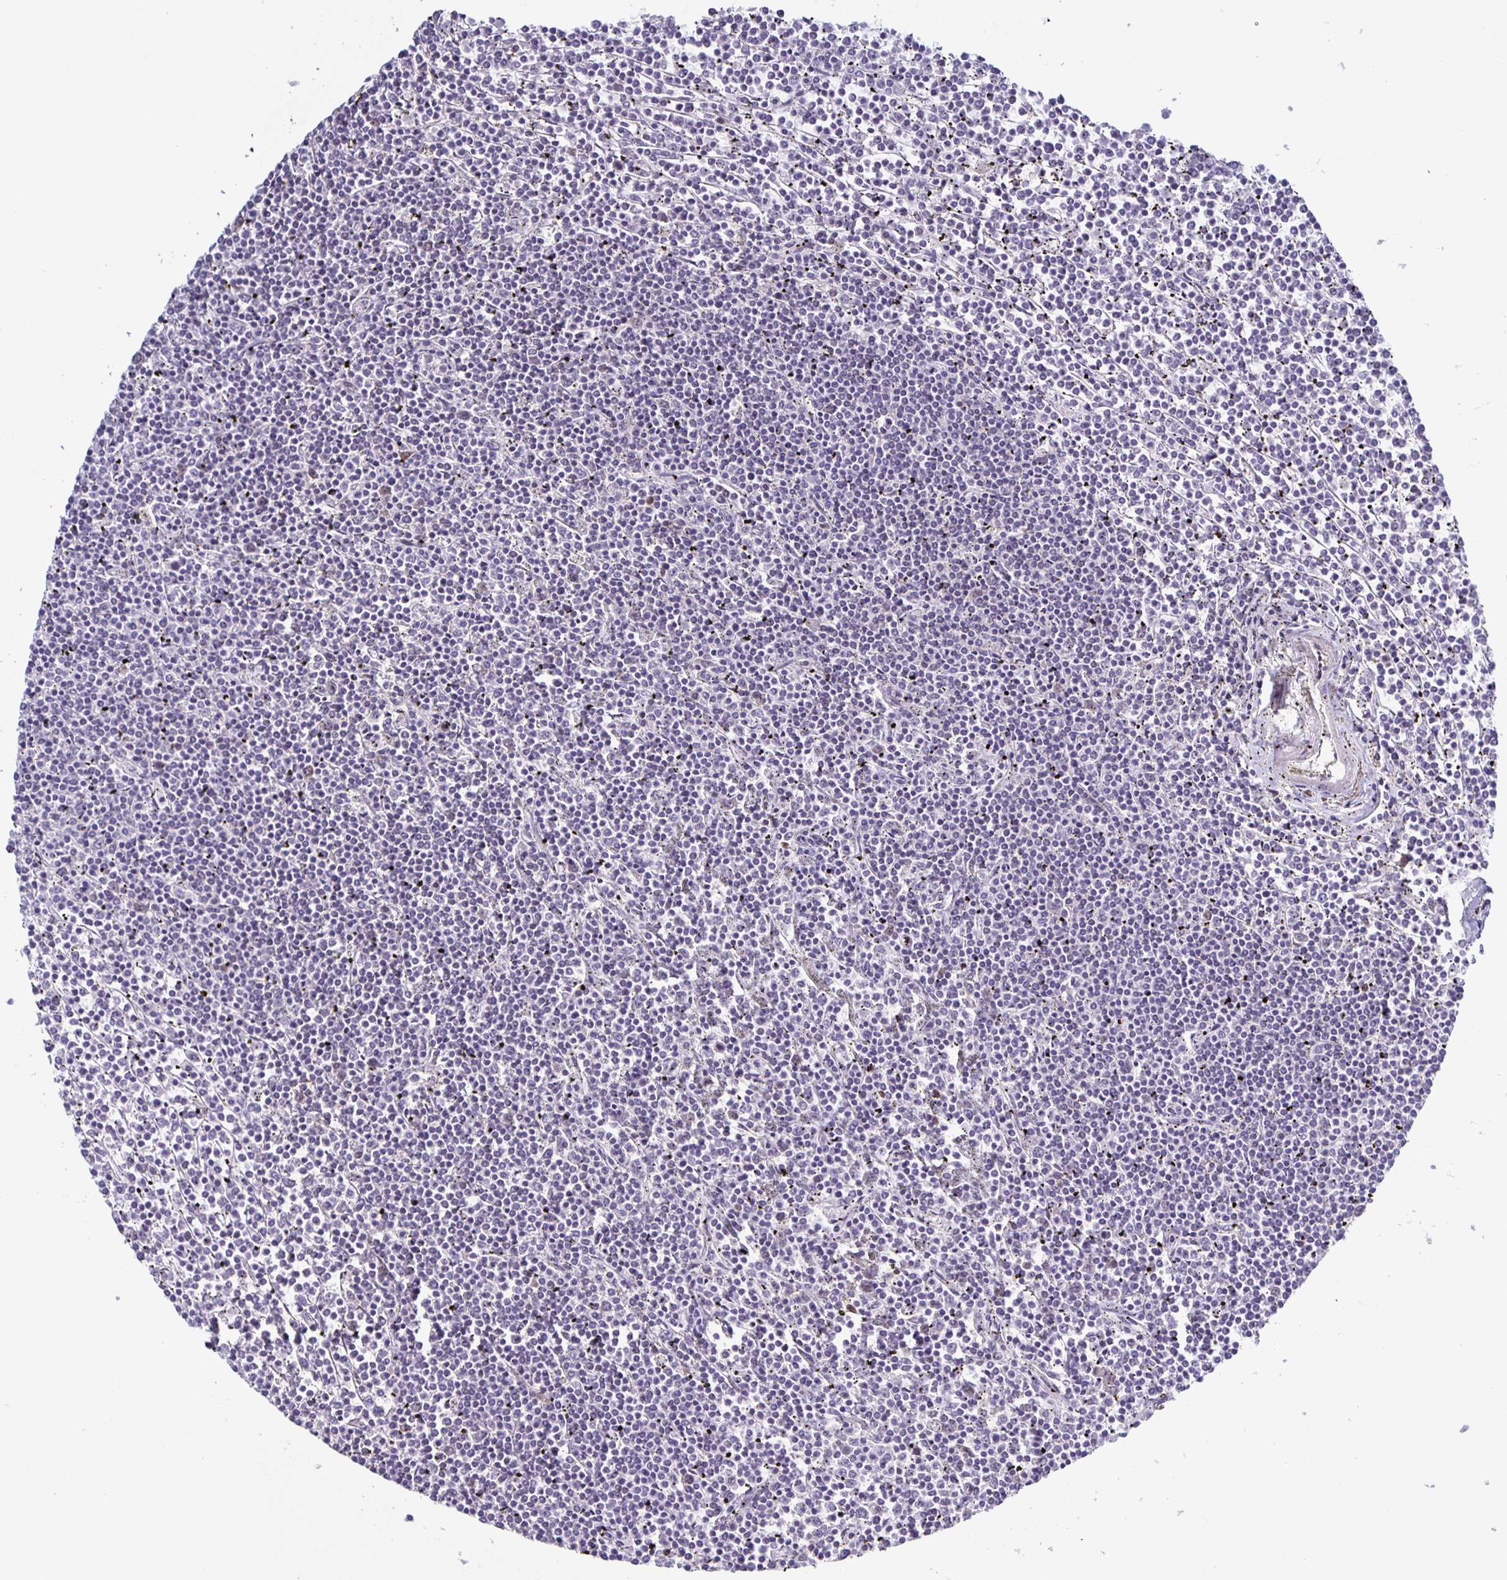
{"staining": {"intensity": "negative", "quantity": "none", "location": "none"}, "tissue": "lymphoma", "cell_type": "Tumor cells", "image_type": "cancer", "snomed": [{"axis": "morphology", "description": "Malignant lymphoma, non-Hodgkin's type, Low grade"}, {"axis": "topography", "description": "Spleen"}], "caption": "Lymphoma stained for a protein using immunohistochemistry exhibits no expression tumor cells.", "gene": "JUND", "patient": {"sex": "female", "age": 19}}